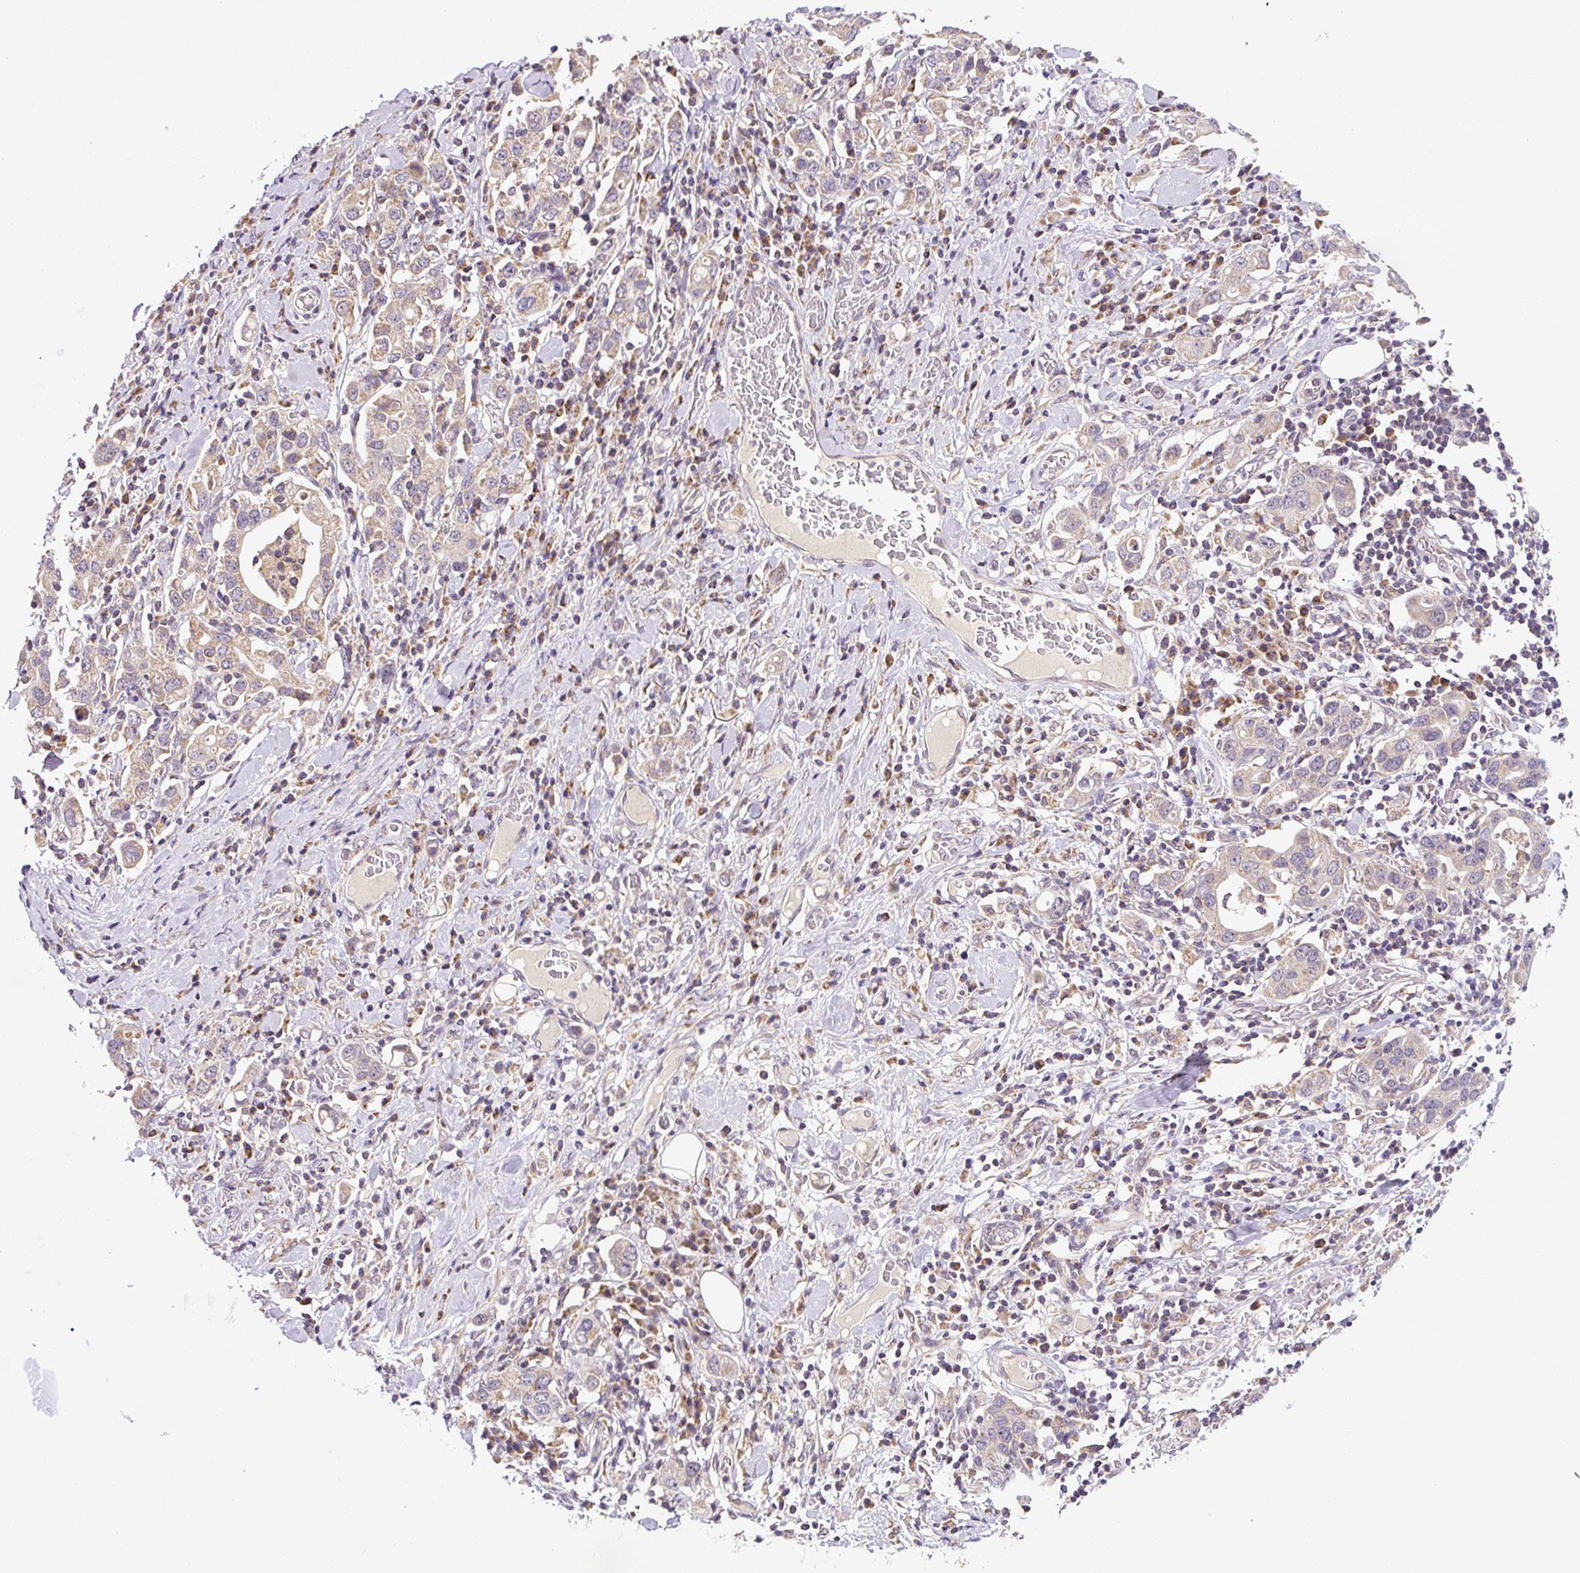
{"staining": {"intensity": "moderate", "quantity": ">75%", "location": "cytoplasmic/membranous"}, "tissue": "stomach cancer", "cell_type": "Tumor cells", "image_type": "cancer", "snomed": [{"axis": "morphology", "description": "Adenocarcinoma, NOS"}, {"axis": "topography", "description": "Stomach, upper"}], "caption": "A high-resolution micrograph shows immunohistochemistry staining of stomach cancer (adenocarcinoma), which demonstrates moderate cytoplasmic/membranous positivity in about >75% of tumor cells.", "gene": "MFSD9", "patient": {"sex": "male", "age": 62}}